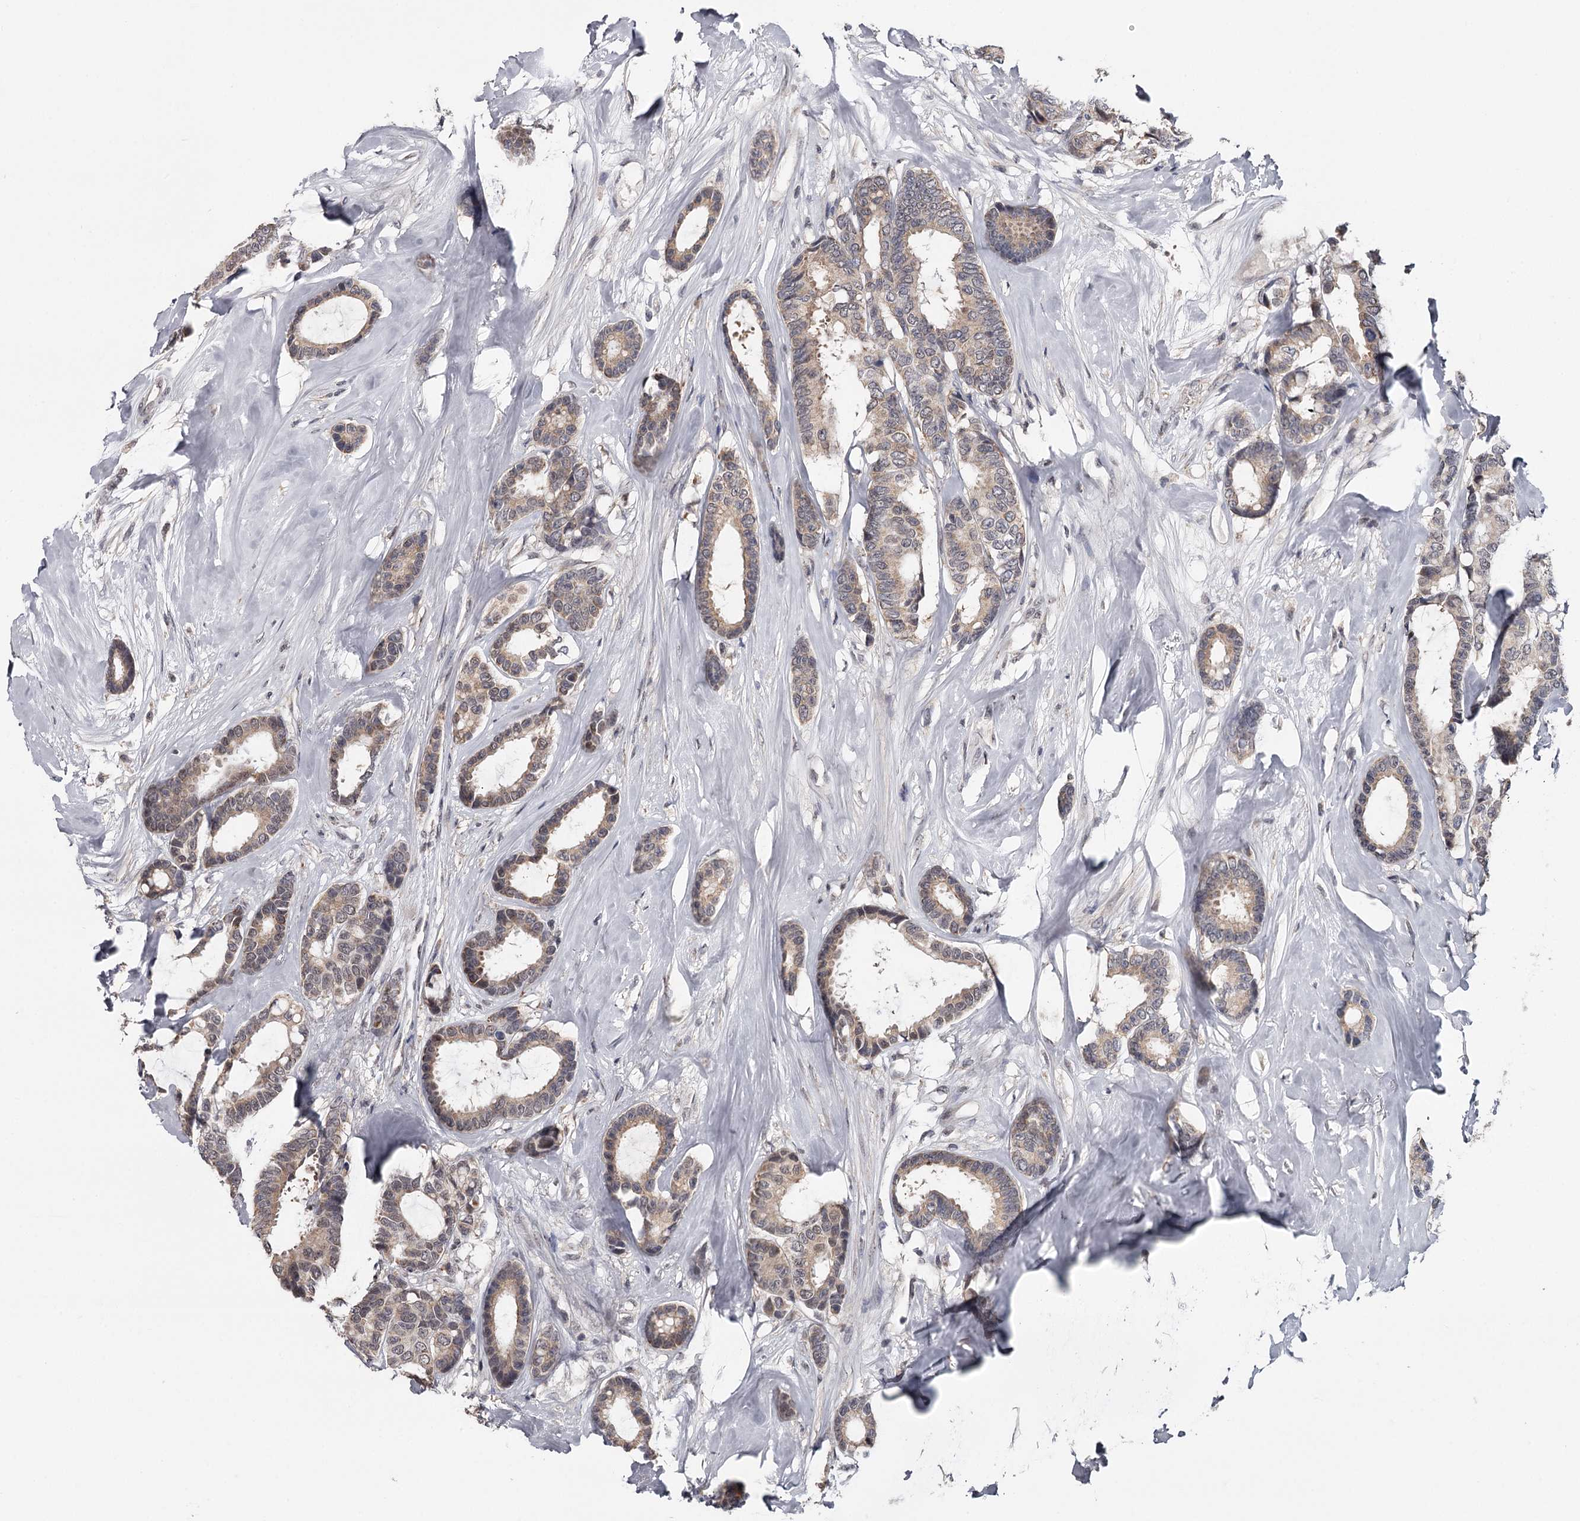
{"staining": {"intensity": "weak", "quantity": ">75%", "location": "nuclear"}, "tissue": "breast cancer", "cell_type": "Tumor cells", "image_type": "cancer", "snomed": [{"axis": "morphology", "description": "Duct carcinoma"}, {"axis": "topography", "description": "Breast"}], "caption": "Human intraductal carcinoma (breast) stained with a brown dye shows weak nuclear positive expression in approximately >75% of tumor cells.", "gene": "GTSF1", "patient": {"sex": "female", "age": 87}}